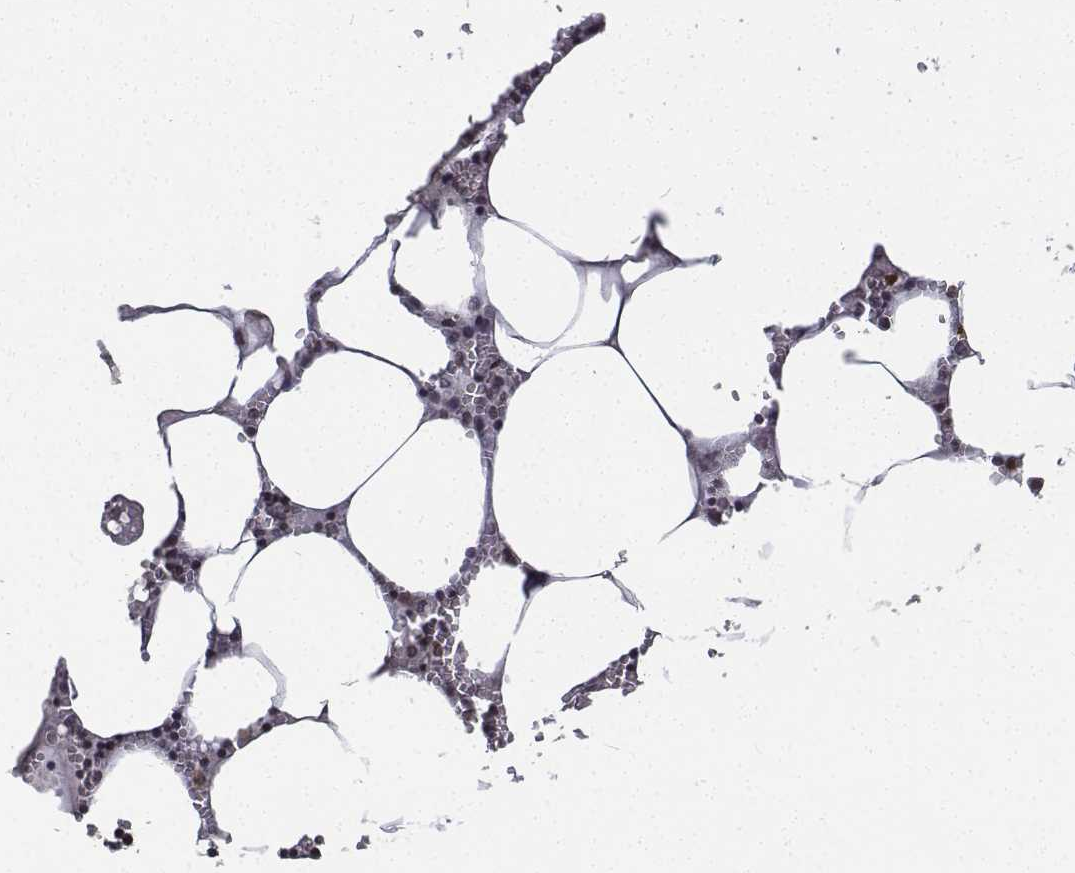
{"staining": {"intensity": "strong", "quantity": "25%-75%", "location": "nuclear"}, "tissue": "bone marrow", "cell_type": "Hematopoietic cells", "image_type": "normal", "snomed": [{"axis": "morphology", "description": "Normal tissue, NOS"}, {"axis": "topography", "description": "Bone marrow"}], "caption": "Hematopoietic cells show high levels of strong nuclear staining in approximately 25%-75% of cells in unremarkable human bone marrow.", "gene": "ATRX", "patient": {"sex": "male", "age": 54}}